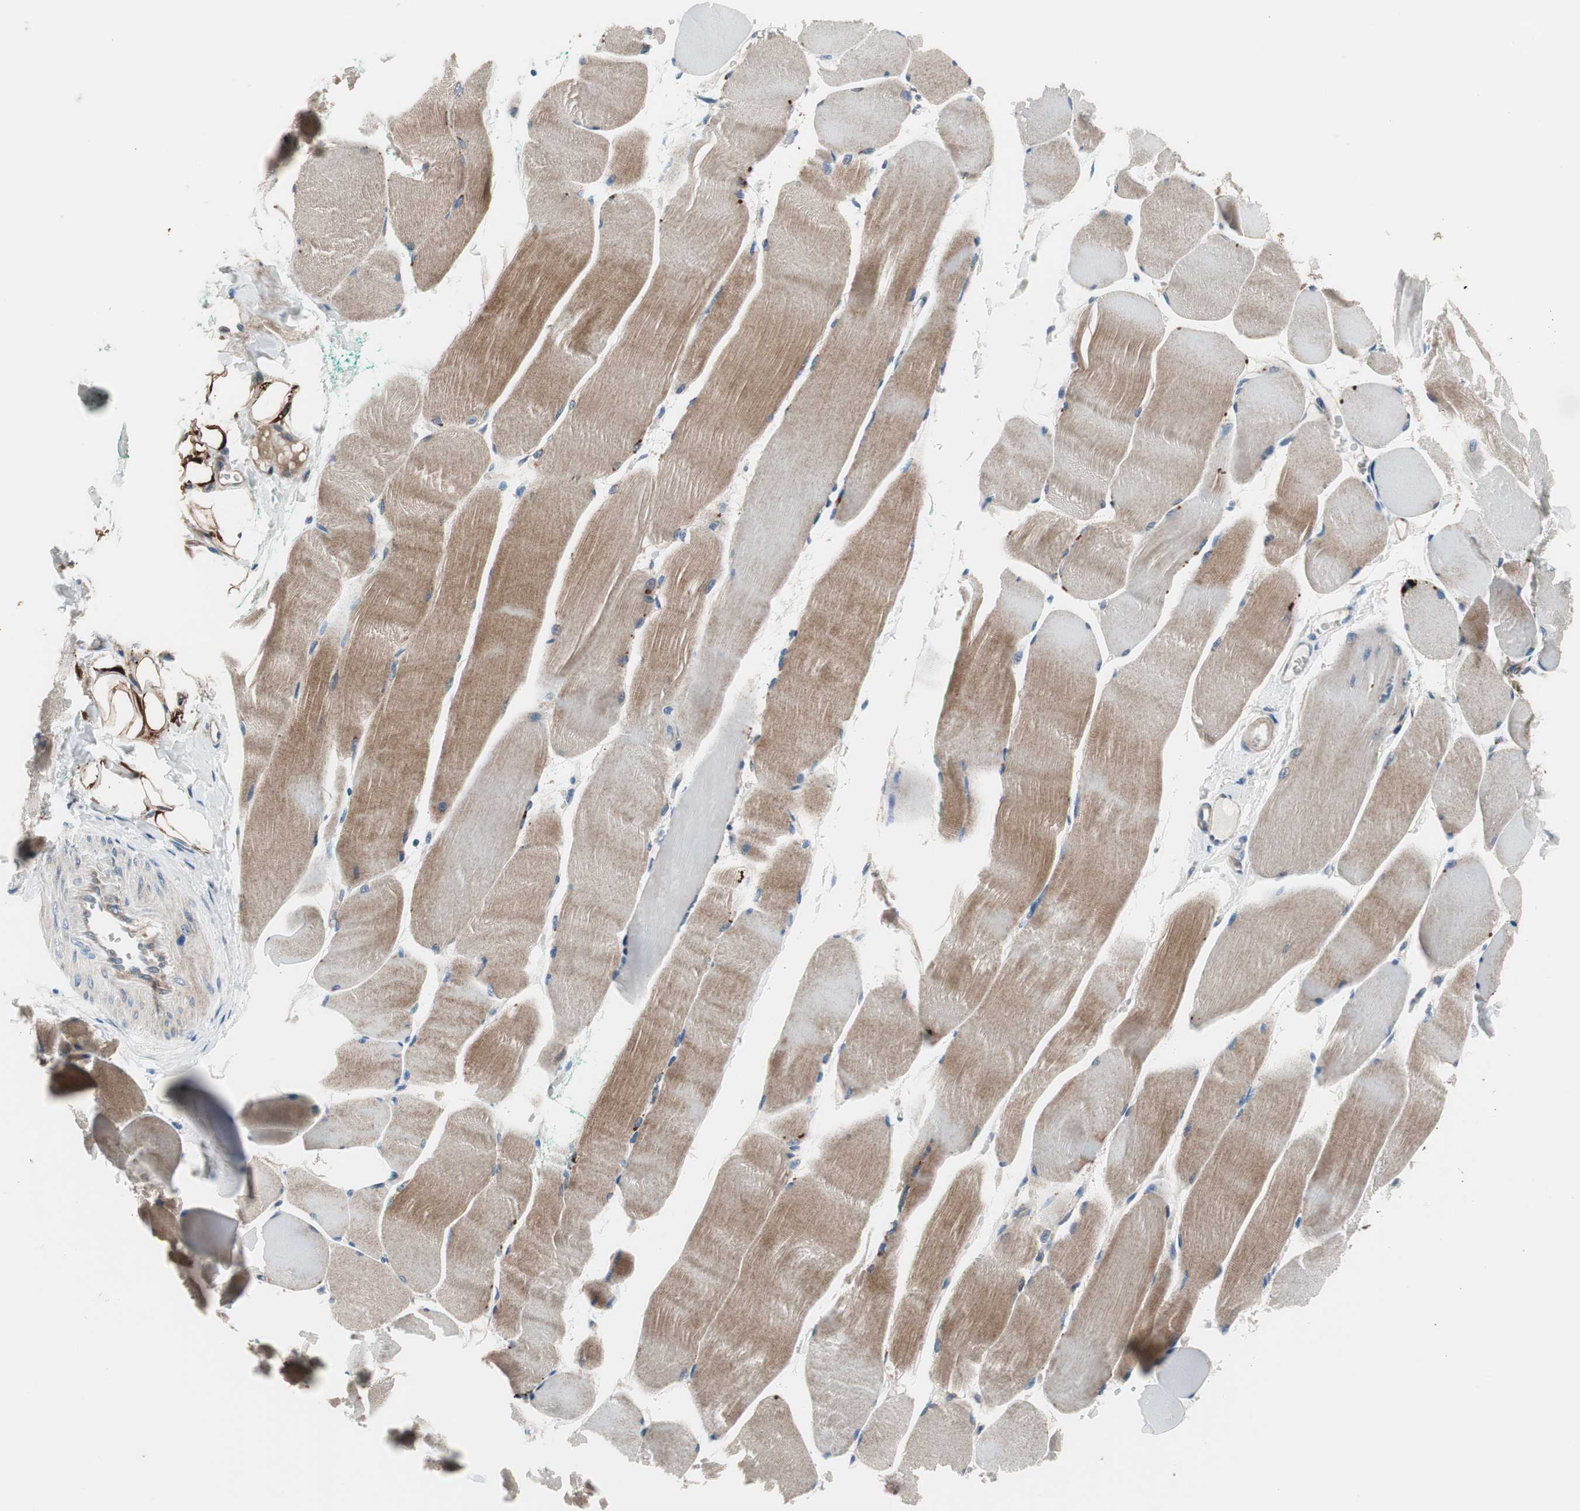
{"staining": {"intensity": "strong", "quantity": "25%-75%", "location": "cytoplasmic/membranous"}, "tissue": "skeletal muscle", "cell_type": "Myocytes", "image_type": "normal", "snomed": [{"axis": "morphology", "description": "Normal tissue, NOS"}, {"axis": "morphology", "description": "Squamous cell carcinoma, NOS"}, {"axis": "topography", "description": "Skeletal muscle"}], "caption": "Immunohistochemical staining of normal human skeletal muscle displays strong cytoplasmic/membranous protein staining in approximately 25%-75% of myocytes. The staining was performed using DAB (3,3'-diaminobenzidine), with brown indicating positive protein expression. Nuclei are stained blue with hematoxylin.", "gene": "PRDX2", "patient": {"sex": "male", "age": 51}}